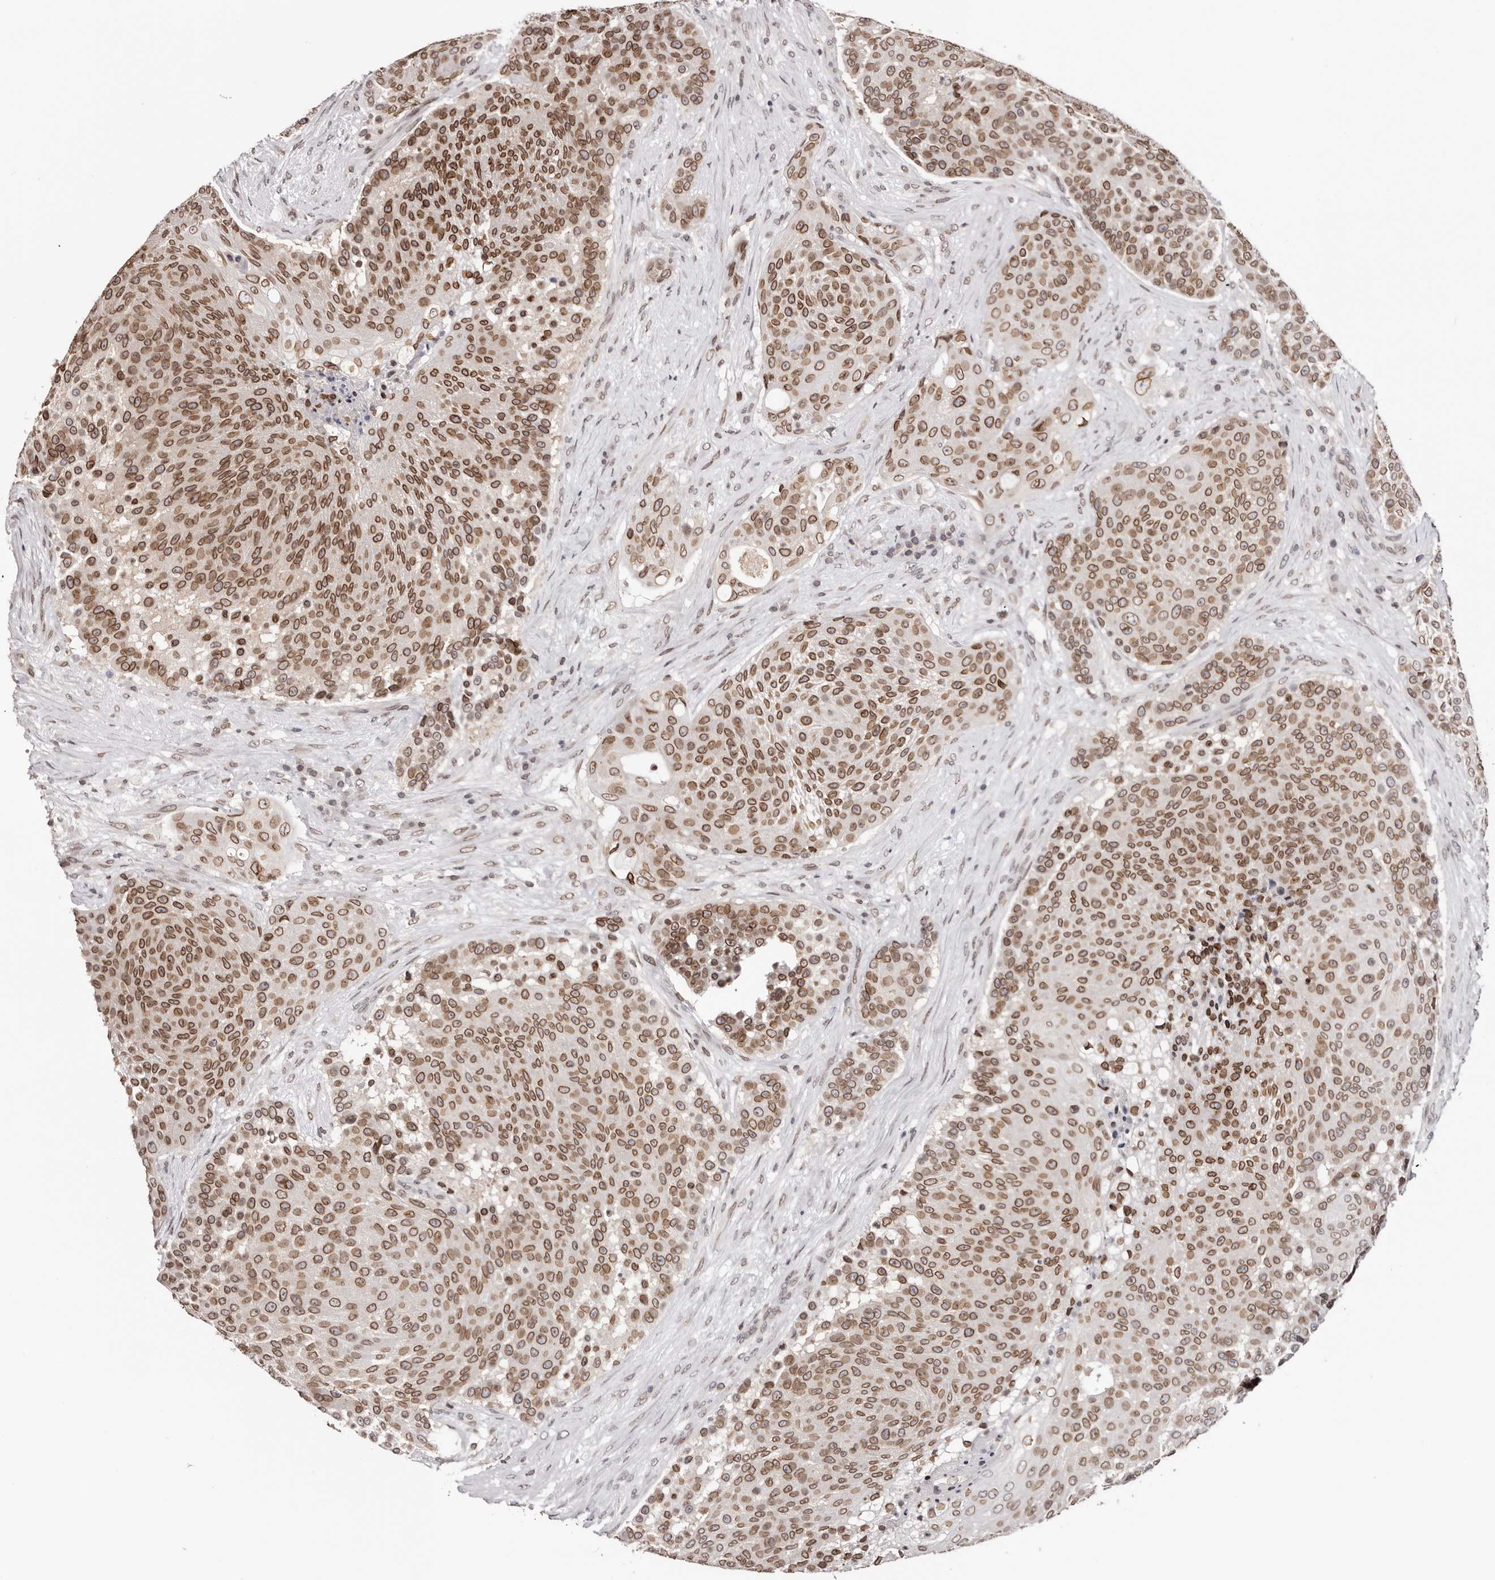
{"staining": {"intensity": "moderate", "quantity": ">75%", "location": "cytoplasmic/membranous,nuclear"}, "tissue": "urothelial cancer", "cell_type": "Tumor cells", "image_type": "cancer", "snomed": [{"axis": "morphology", "description": "Urothelial carcinoma, High grade"}, {"axis": "topography", "description": "Urinary bladder"}], "caption": "A high-resolution photomicrograph shows IHC staining of urothelial cancer, which exhibits moderate cytoplasmic/membranous and nuclear positivity in about >75% of tumor cells. The protein of interest is shown in brown color, while the nuclei are stained blue.", "gene": "NUP153", "patient": {"sex": "female", "age": 63}}